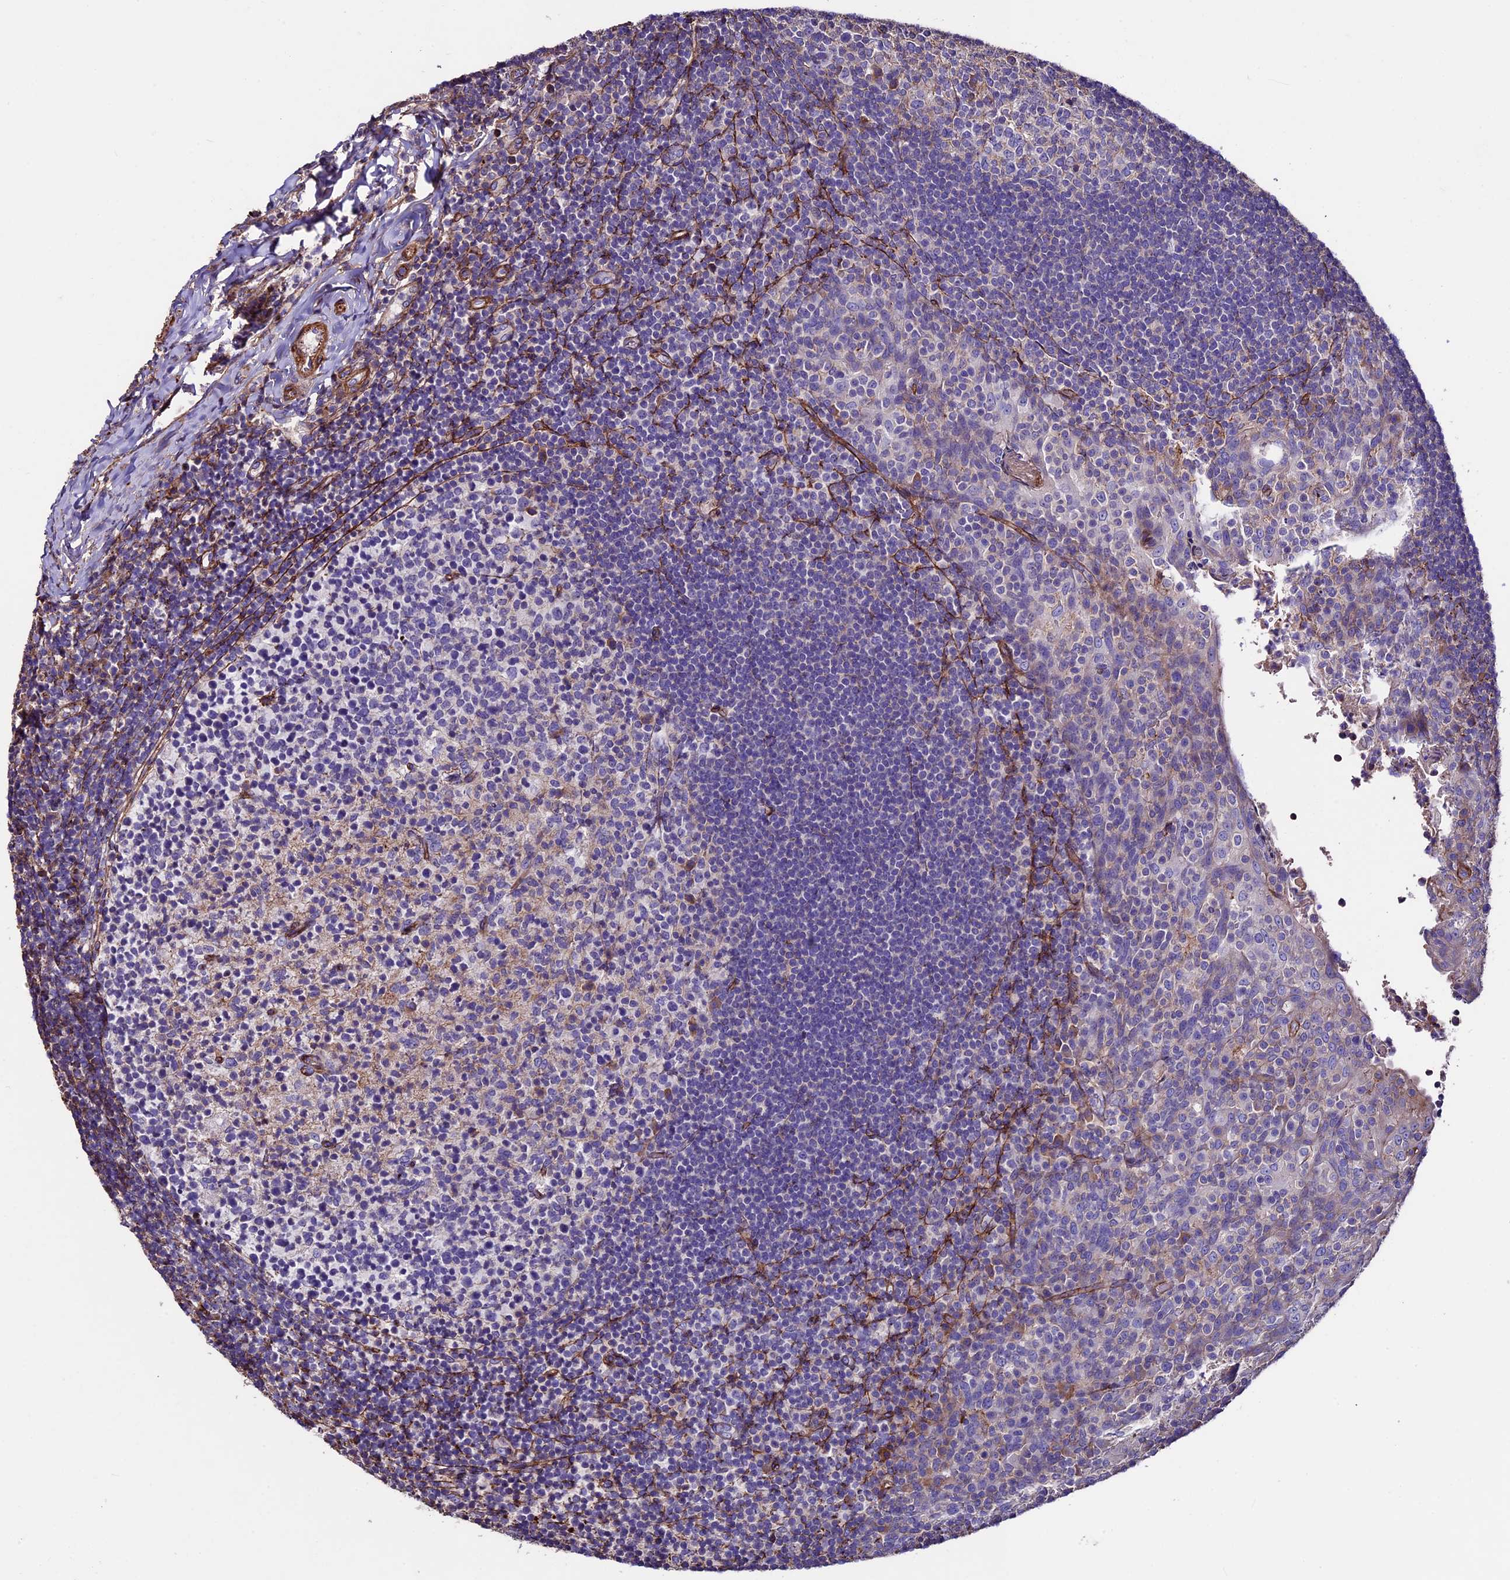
{"staining": {"intensity": "negative", "quantity": "none", "location": "none"}, "tissue": "tonsil", "cell_type": "Germinal center cells", "image_type": "normal", "snomed": [{"axis": "morphology", "description": "Normal tissue, NOS"}, {"axis": "topography", "description": "Tonsil"}], "caption": "Unremarkable tonsil was stained to show a protein in brown. There is no significant expression in germinal center cells.", "gene": "EVA1B", "patient": {"sex": "female", "age": 10}}